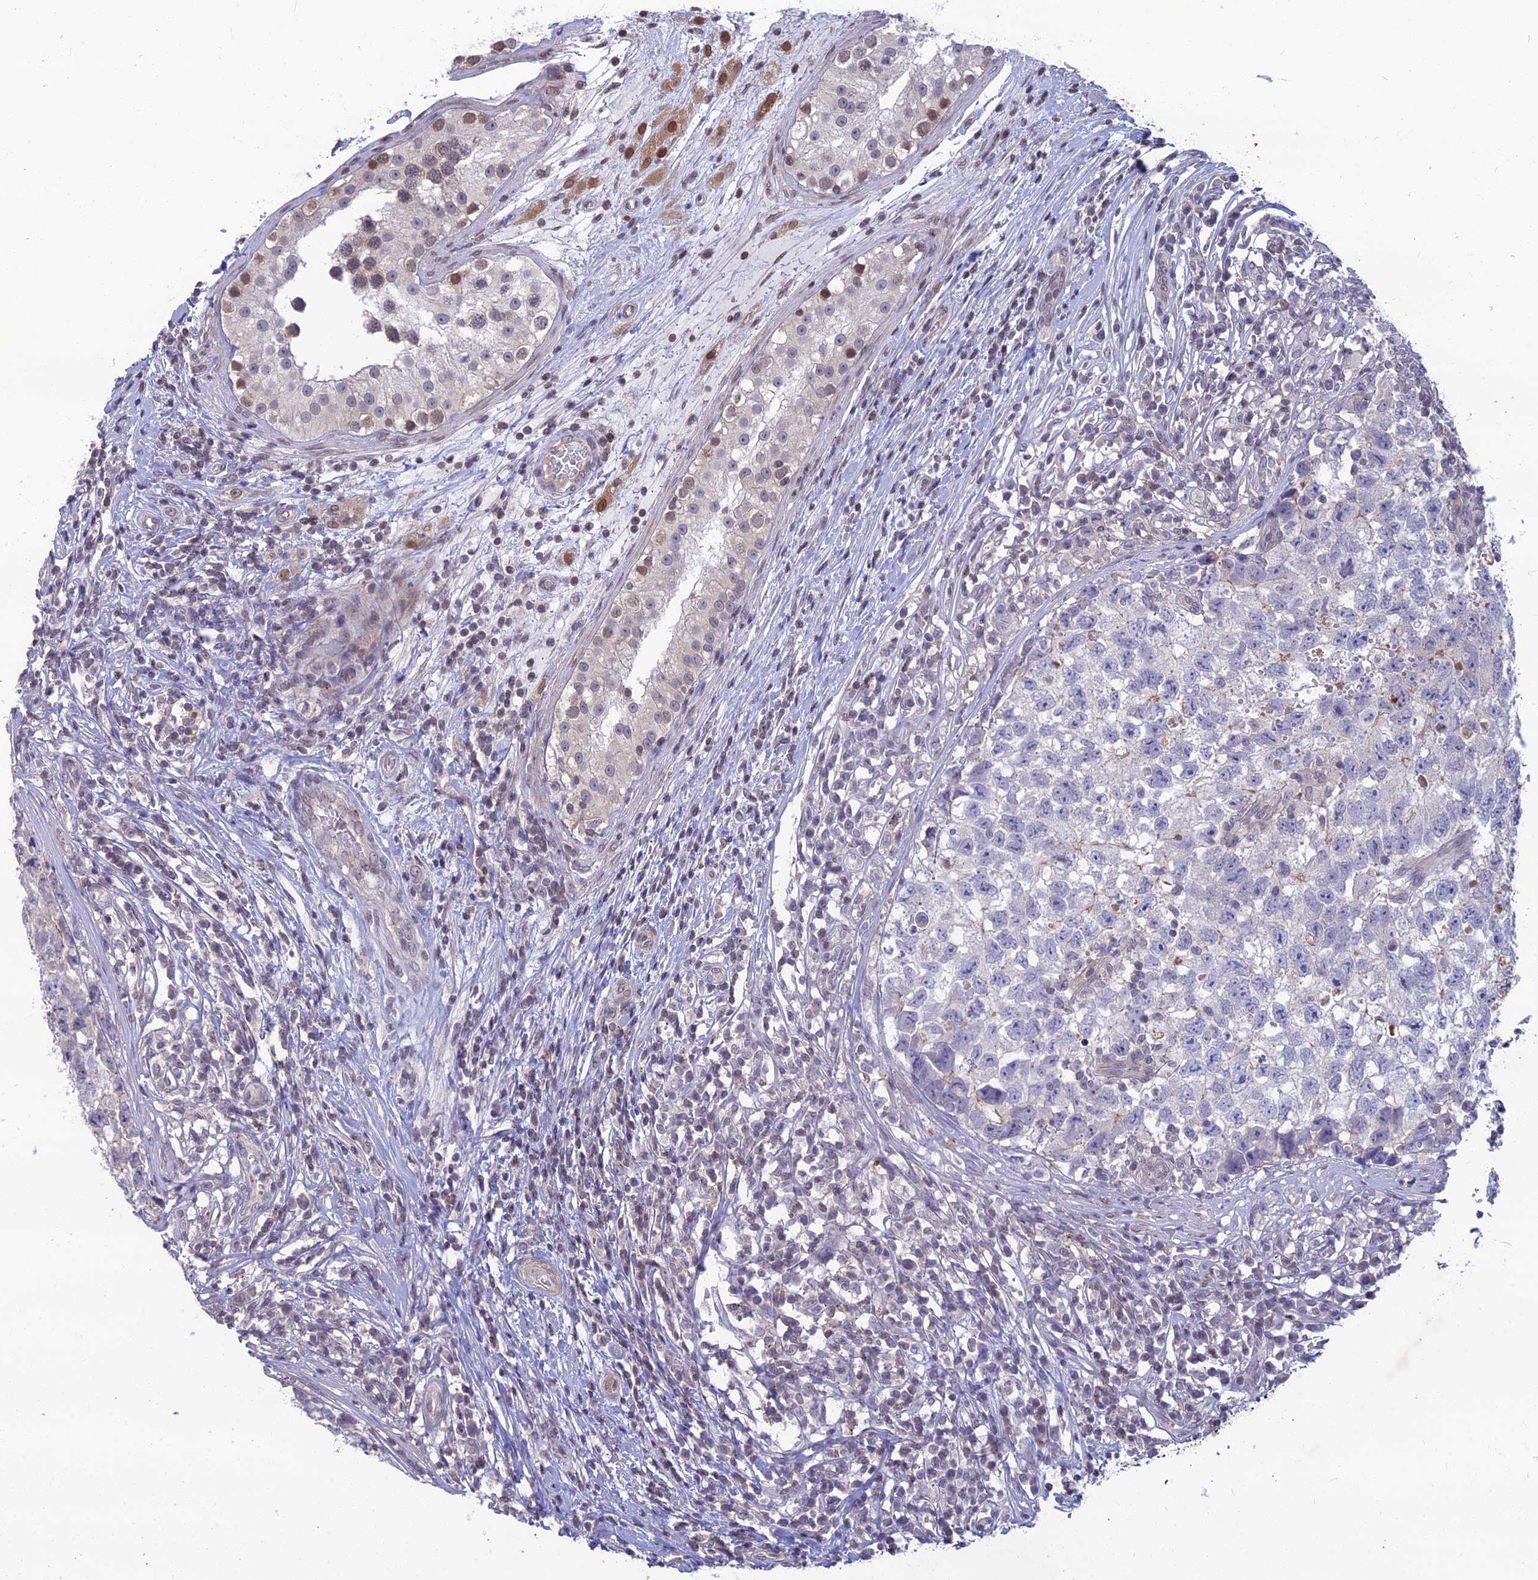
{"staining": {"intensity": "negative", "quantity": "none", "location": "none"}, "tissue": "testis cancer", "cell_type": "Tumor cells", "image_type": "cancer", "snomed": [{"axis": "morphology", "description": "Seminoma, NOS"}, {"axis": "morphology", "description": "Carcinoma, Embryonal, NOS"}, {"axis": "topography", "description": "Testis"}], "caption": "DAB (3,3'-diaminobenzidine) immunohistochemical staining of testis cancer (seminoma) shows no significant expression in tumor cells.", "gene": "OPA3", "patient": {"sex": "male", "age": 29}}